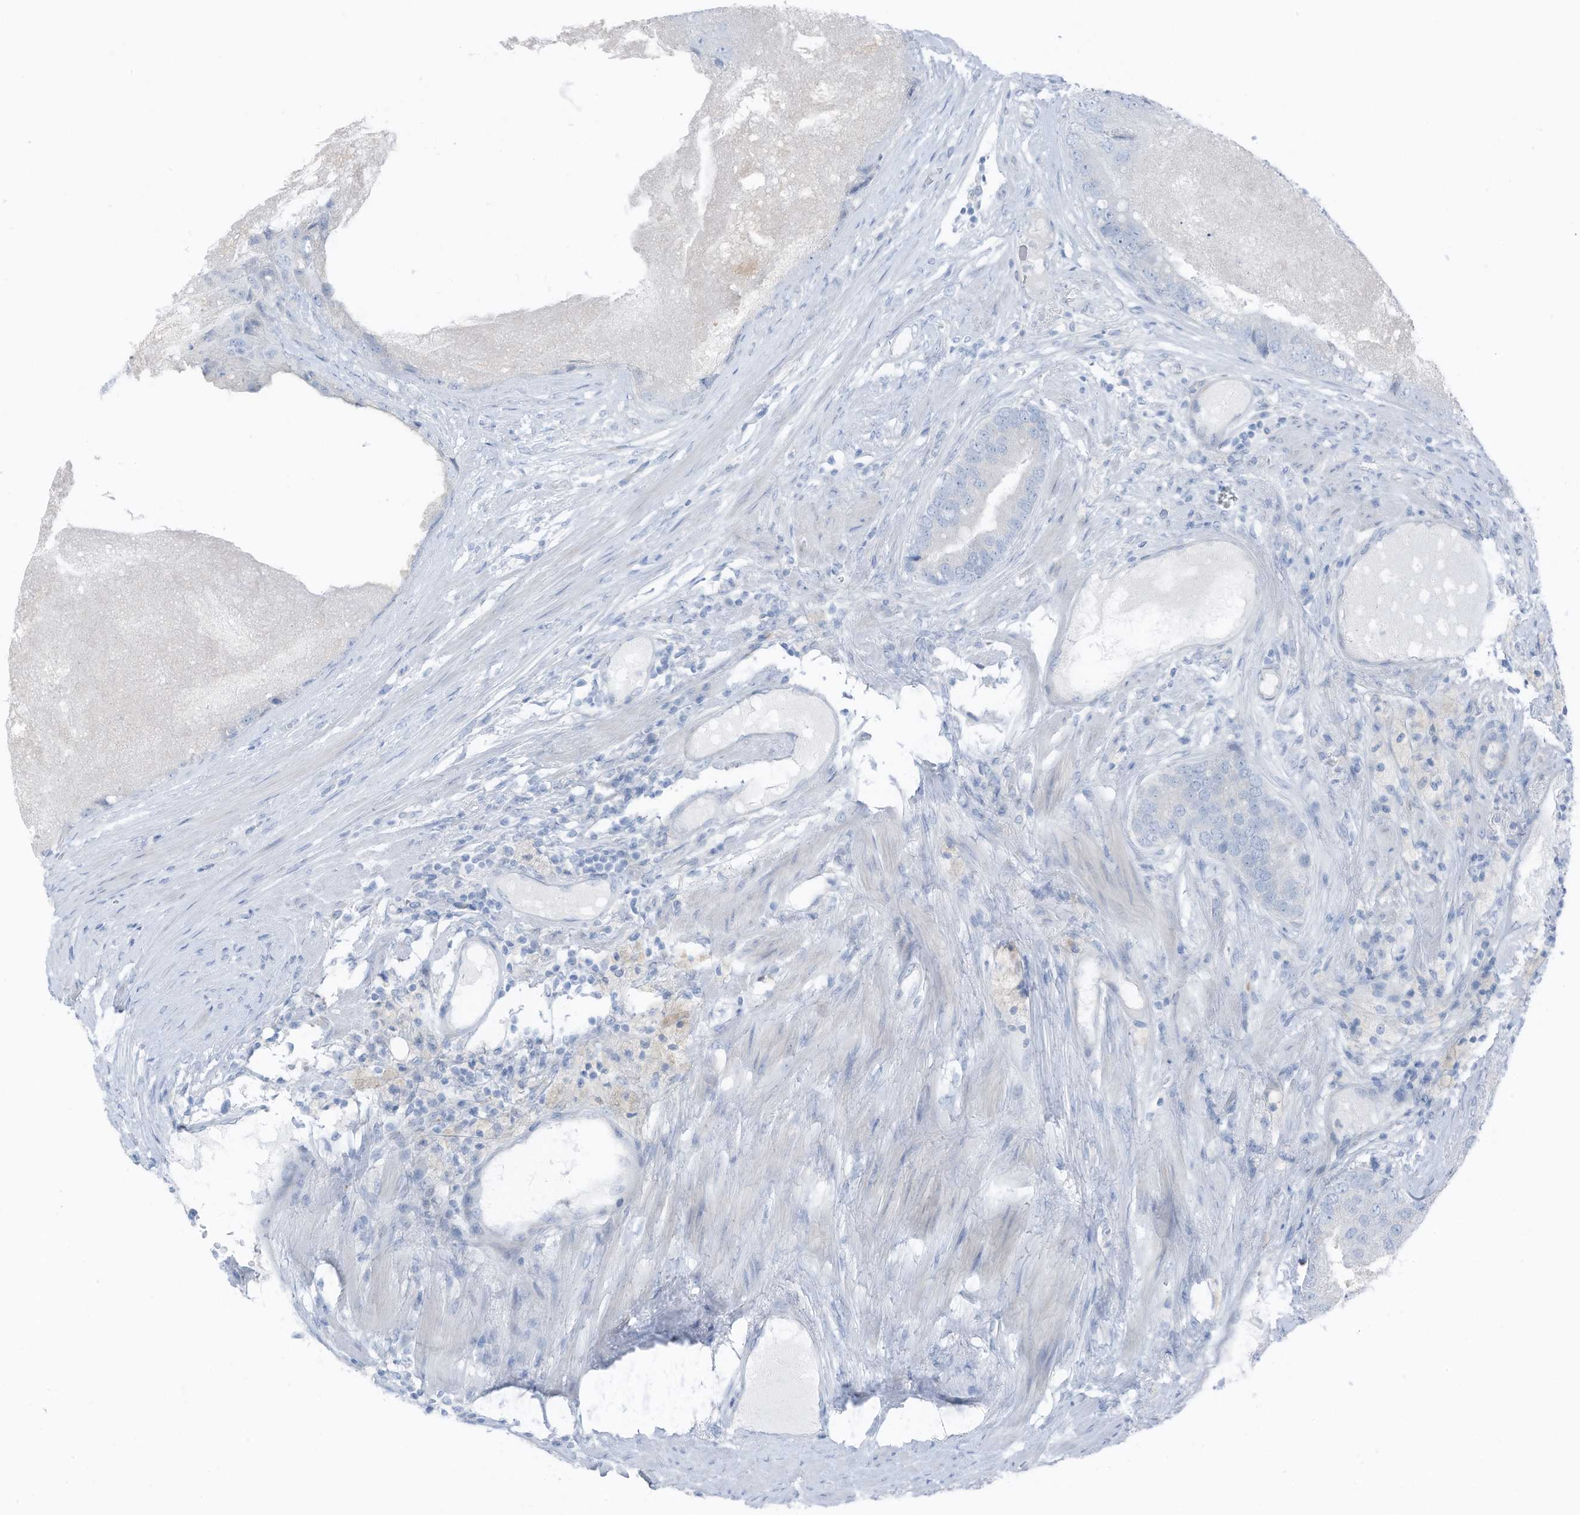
{"staining": {"intensity": "negative", "quantity": "none", "location": "none"}, "tissue": "prostate cancer", "cell_type": "Tumor cells", "image_type": "cancer", "snomed": [{"axis": "morphology", "description": "Adenocarcinoma, High grade"}, {"axis": "topography", "description": "Prostate"}], "caption": "Immunohistochemical staining of prostate cancer reveals no significant expression in tumor cells.", "gene": "ARHGEF33", "patient": {"sex": "male", "age": 70}}